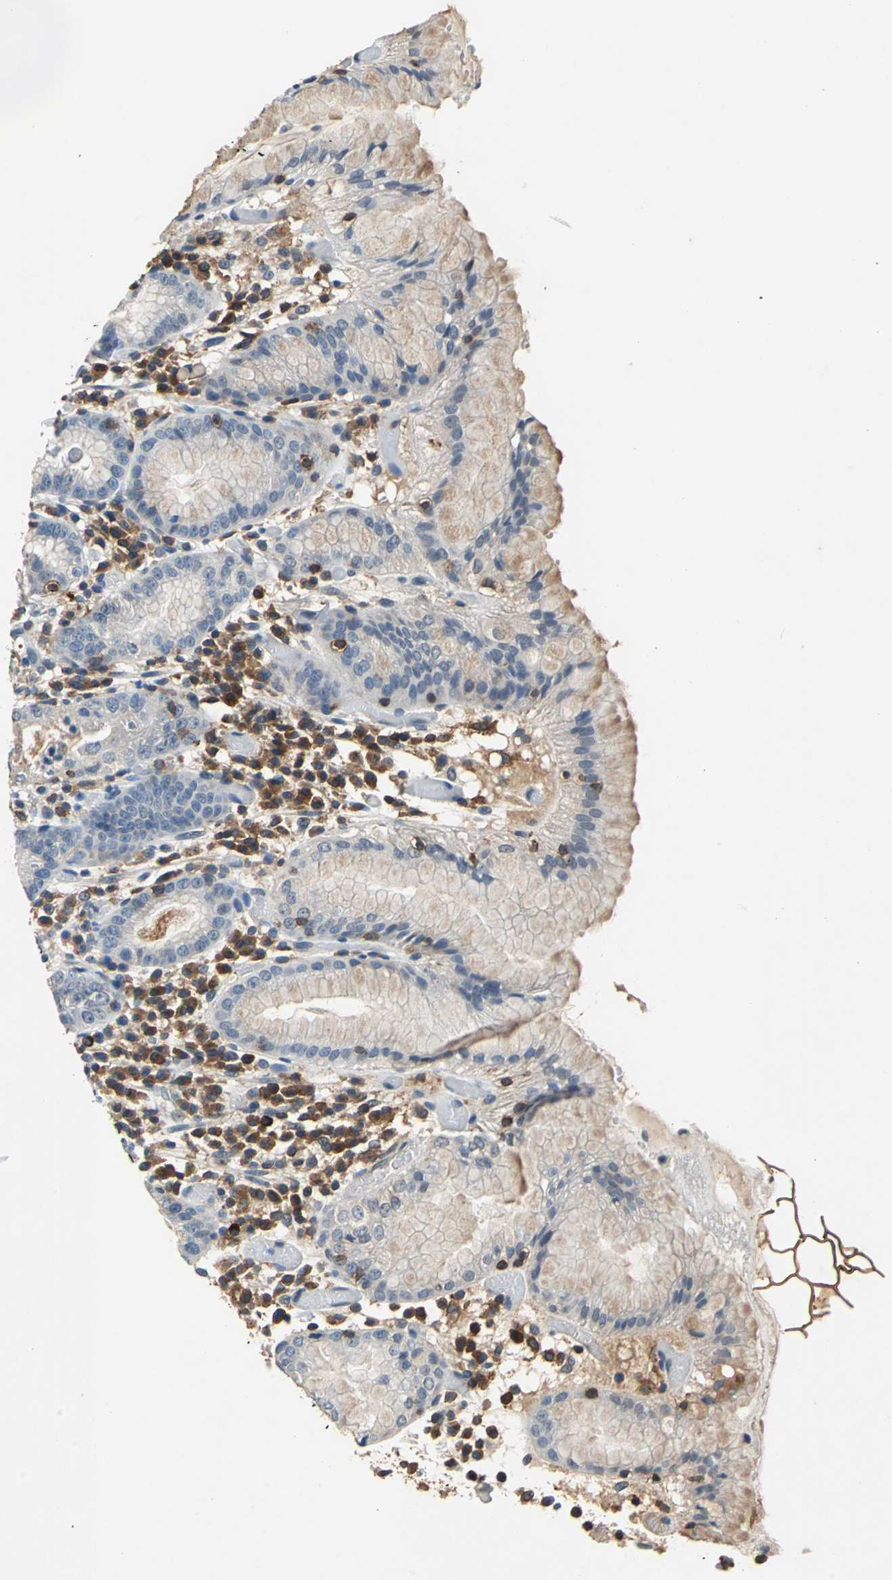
{"staining": {"intensity": "moderate", "quantity": "<25%", "location": "cytoplasmic/membranous"}, "tissue": "stomach", "cell_type": "Glandular cells", "image_type": "normal", "snomed": [{"axis": "morphology", "description": "Normal tissue, NOS"}, {"axis": "topography", "description": "Stomach"}, {"axis": "topography", "description": "Stomach, lower"}], "caption": "Moderate cytoplasmic/membranous protein positivity is identified in about <25% of glandular cells in stomach.", "gene": "SLC19A2", "patient": {"sex": "female", "age": 75}}